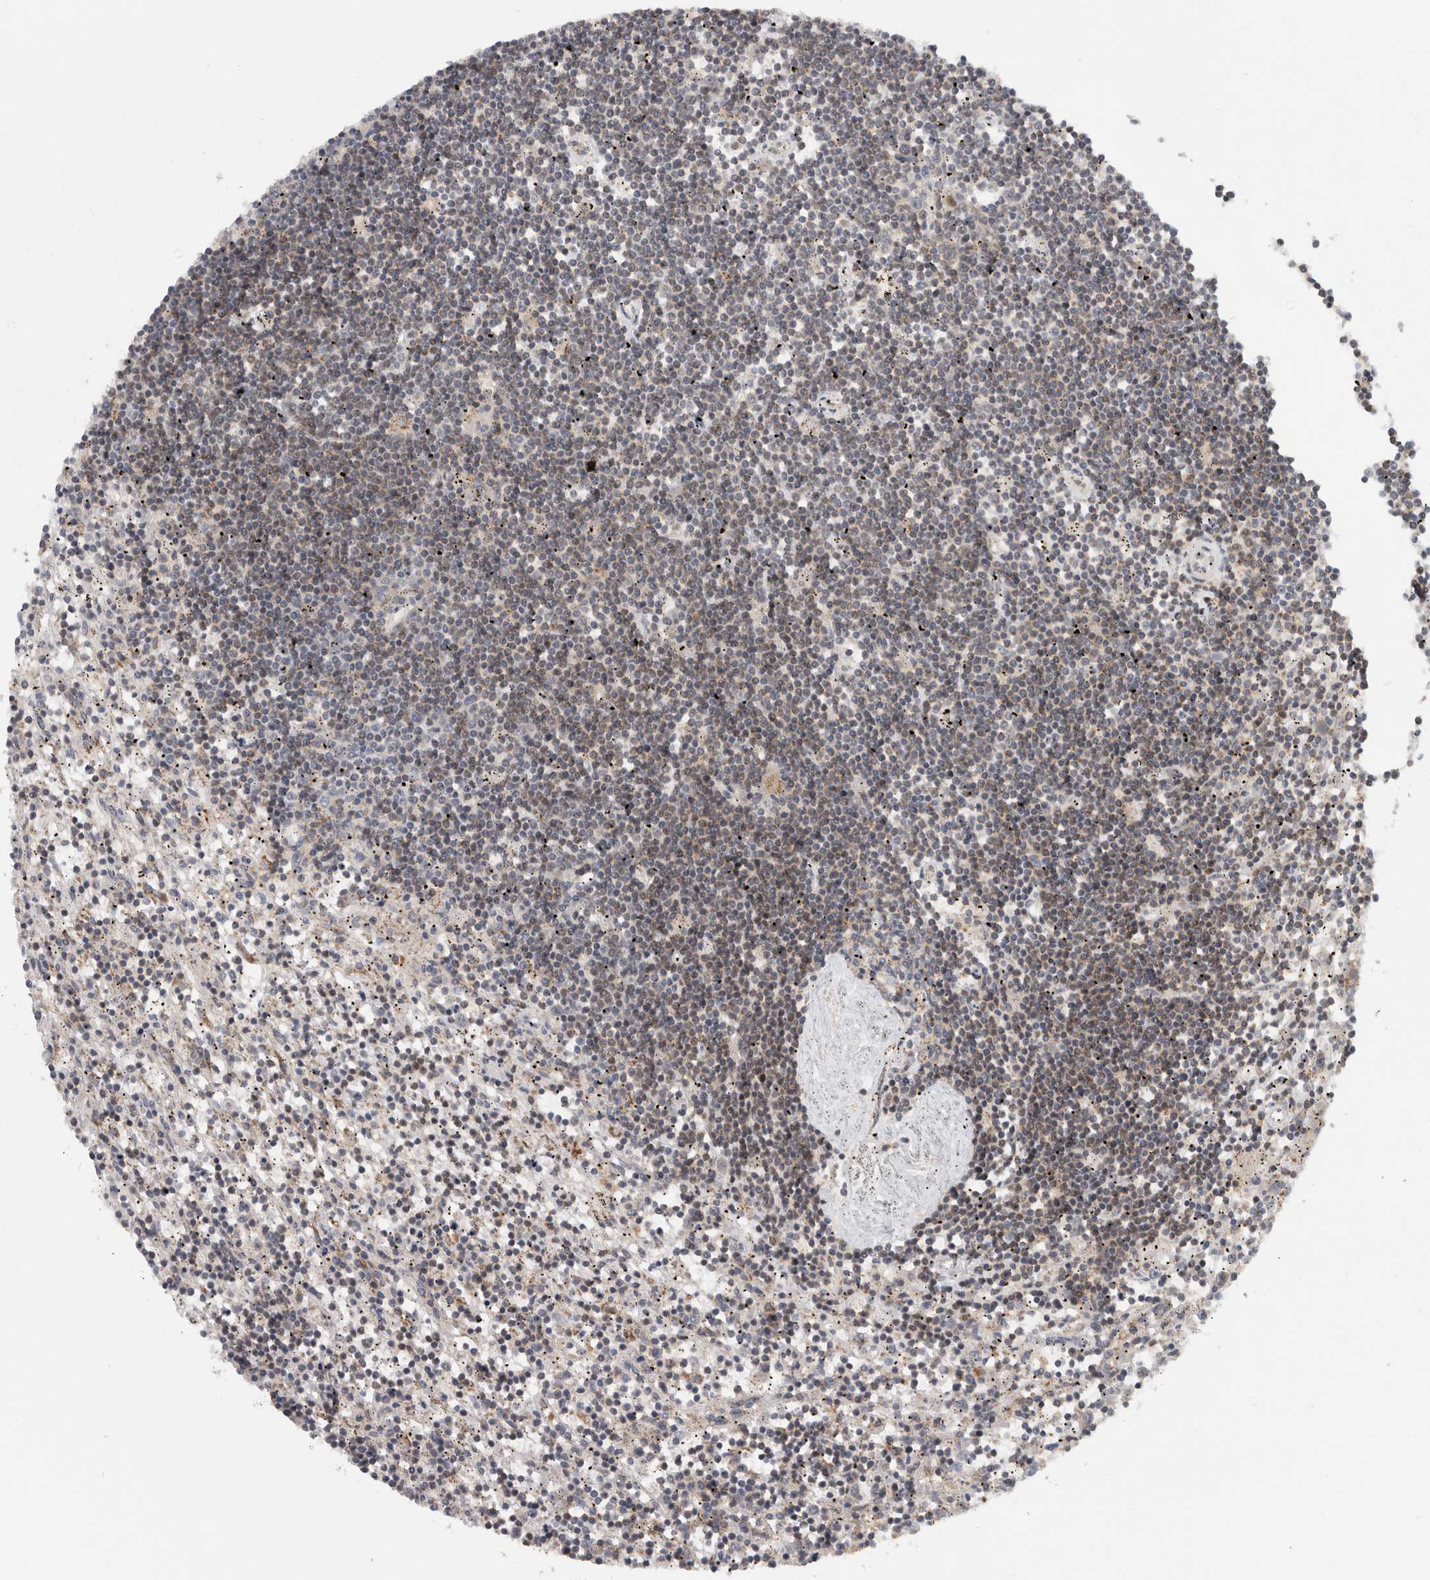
{"staining": {"intensity": "weak", "quantity": "<25%", "location": "cytoplasmic/membranous"}, "tissue": "lymphoma", "cell_type": "Tumor cells", "image_type": "cancer", "snomed": [{"axis": "morphology", "description": "Malignant lymphoma, non-Hodgkin's type, Low grade"}, {"axis": "topography", "description": "Spleen"}], "caption": "The photomicrograph demonstrates no significant expression in tumor cells of lymphoma.", "gene": "KDM8", "patient": {"sex": "male", "age": 76}}